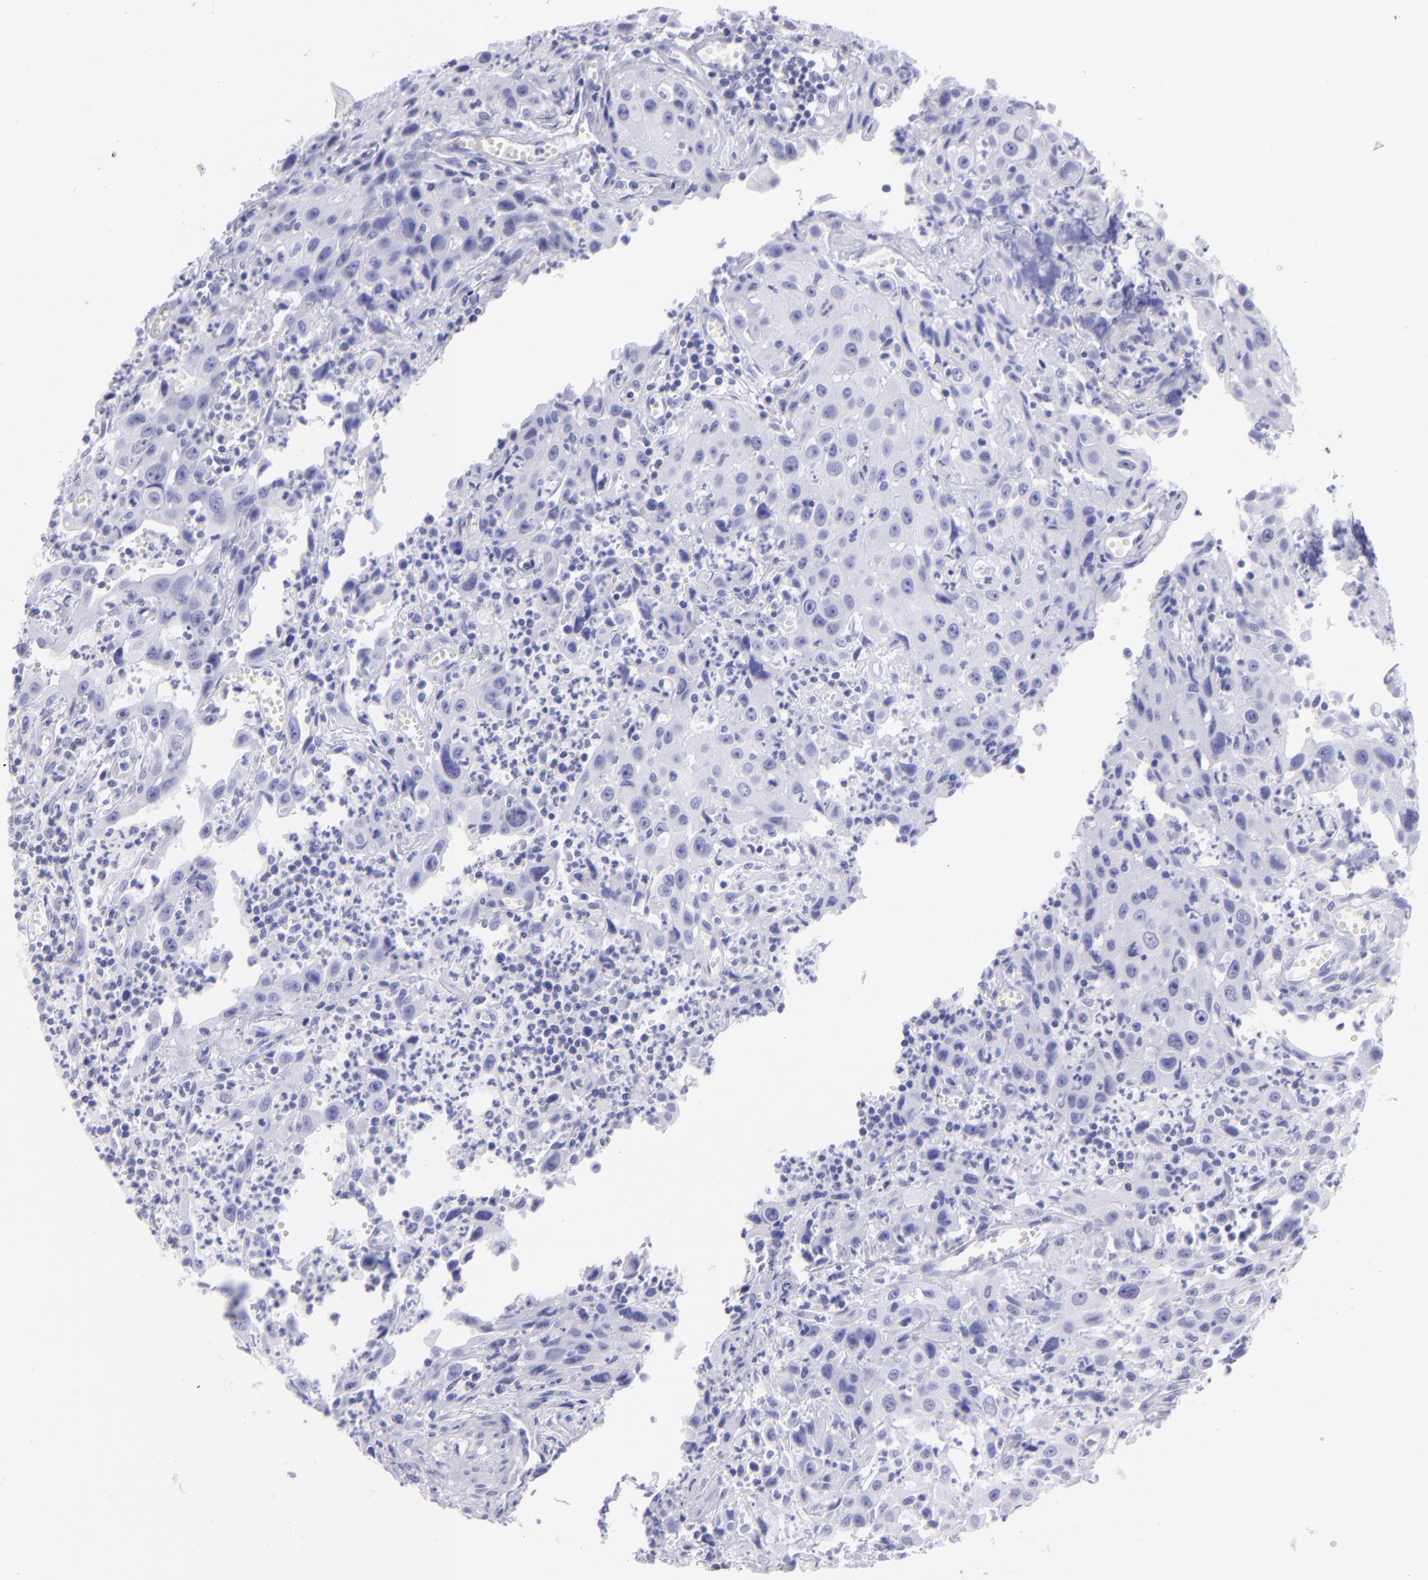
{"staining": {"intensity": "negative", "quantity": "none", "location": "none"}, "tissue": "urothelial cancer", "cell_type": "Tumor cells", "image_type": "cancer", "snomed": [{"axis": "morphology", "description": "Urothelial carcinoma, High grade"}, {"axis": "topography", "description": "Urinary bladder"}], "caption": "Tumor cells show no significant protein expression in urothelial cancer. The staining is performed using DAB (3,3'-diaminobenzidine) brown chromogen with nuclei counter-stained in using hematoxylin.", "gene": "SLC1A3", "patient": {"sex": "male", "age": 66}}